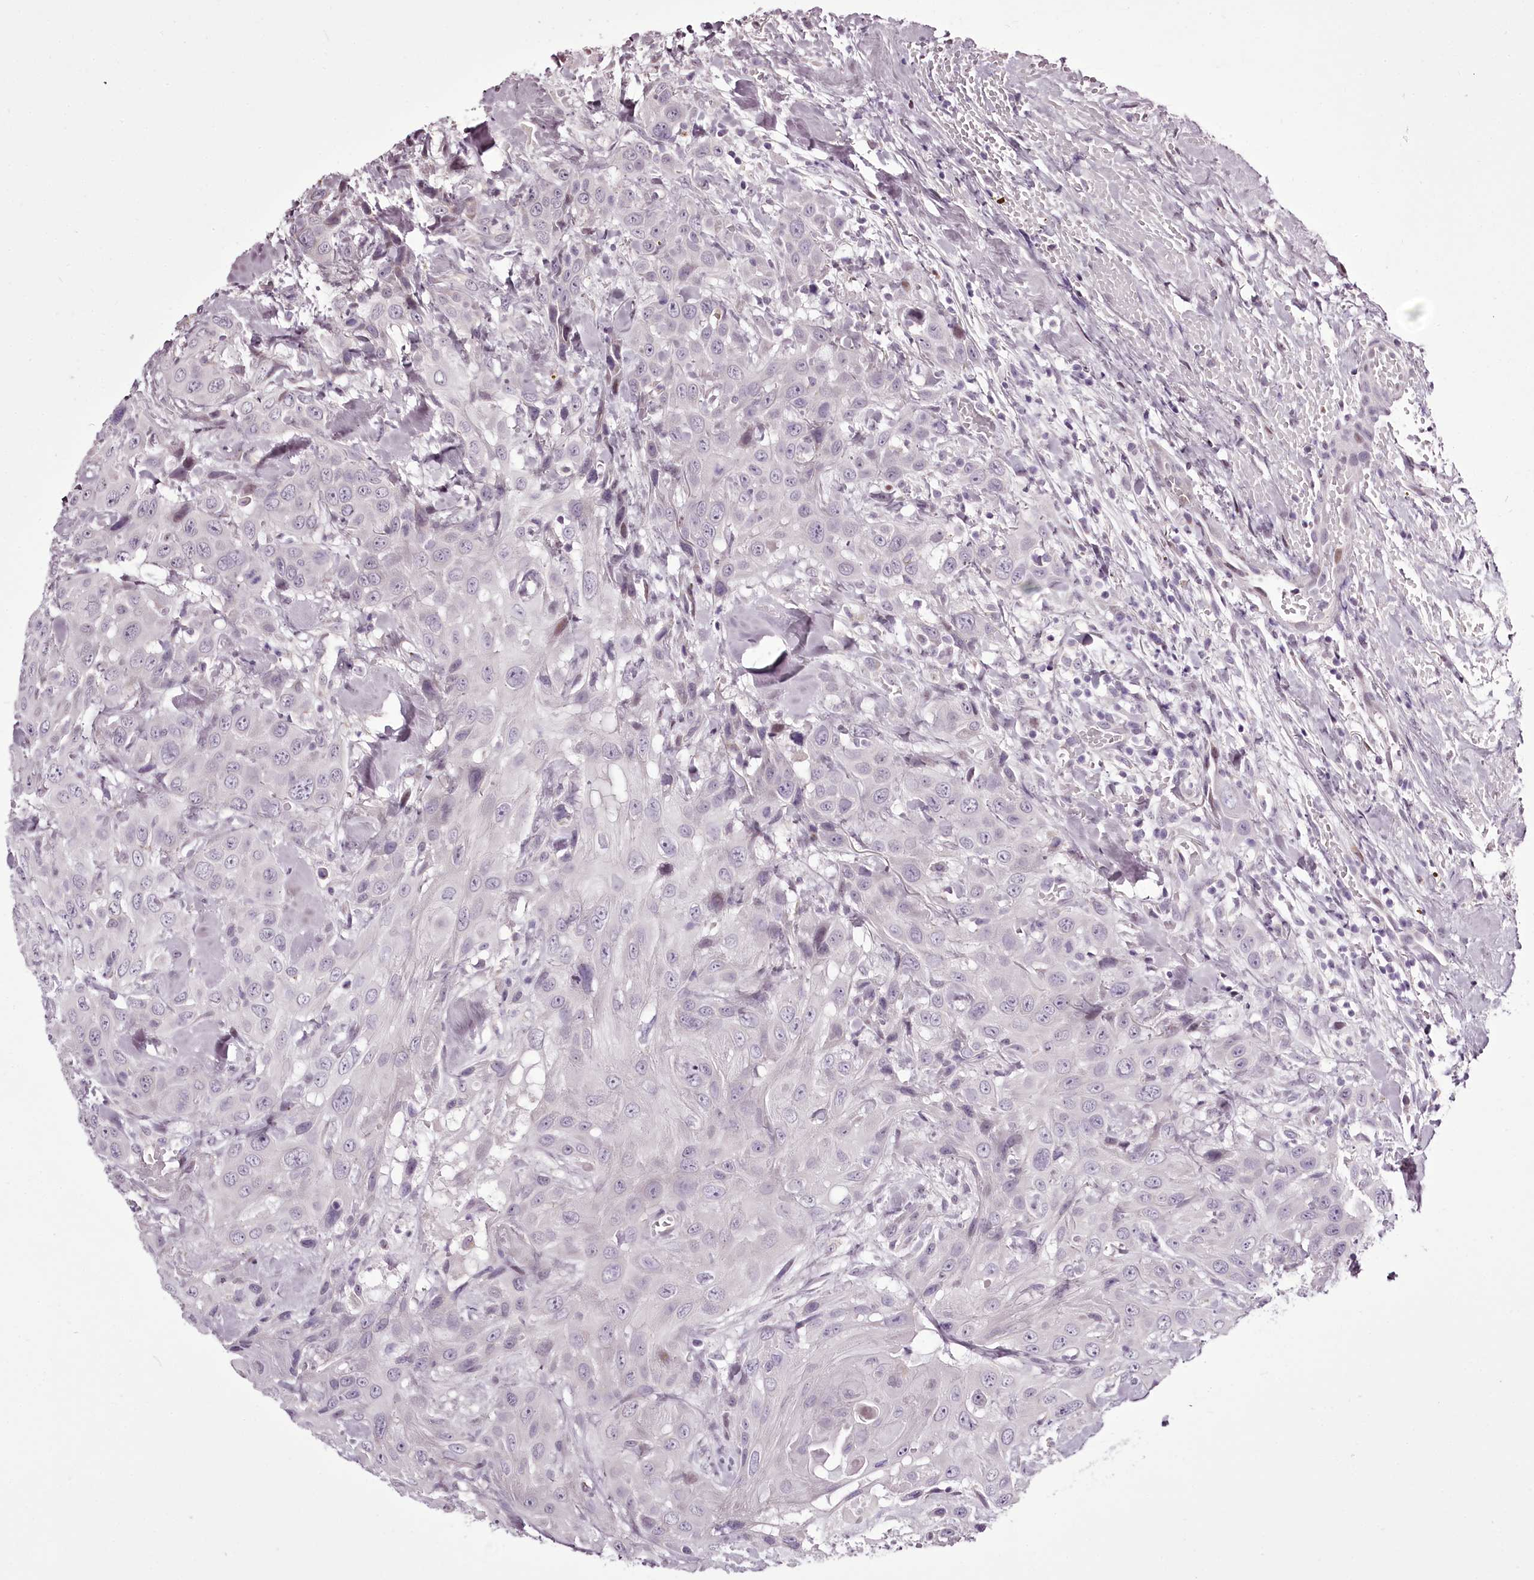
{"staining": {"intensity": "negative", "quantity": "none", "location": "none"}, "tissue": "head and neck cancer", "cell_type": "Tumor cells", "image_type": "cancer", "snomed": [{"axis": "morphology", "description": "Squamous cell carcinoma, NOS"}, {"axis": "topography", "description": "Head-Neck"}], "caption": "An immunohistochemistry histopathology image of head and neck squamous cell carcinoma is shown. There is no staining in tumor cells of head and neck squamous cell carcinoma. (Stains: DAB (3,3'-diaminobenzidine) IHC with hematoxylin counter stain, Microscopy: brightfield microscopy at high magnification).", "gene": "C1orf56", "patient": {"sex": "male", "age": 81}}